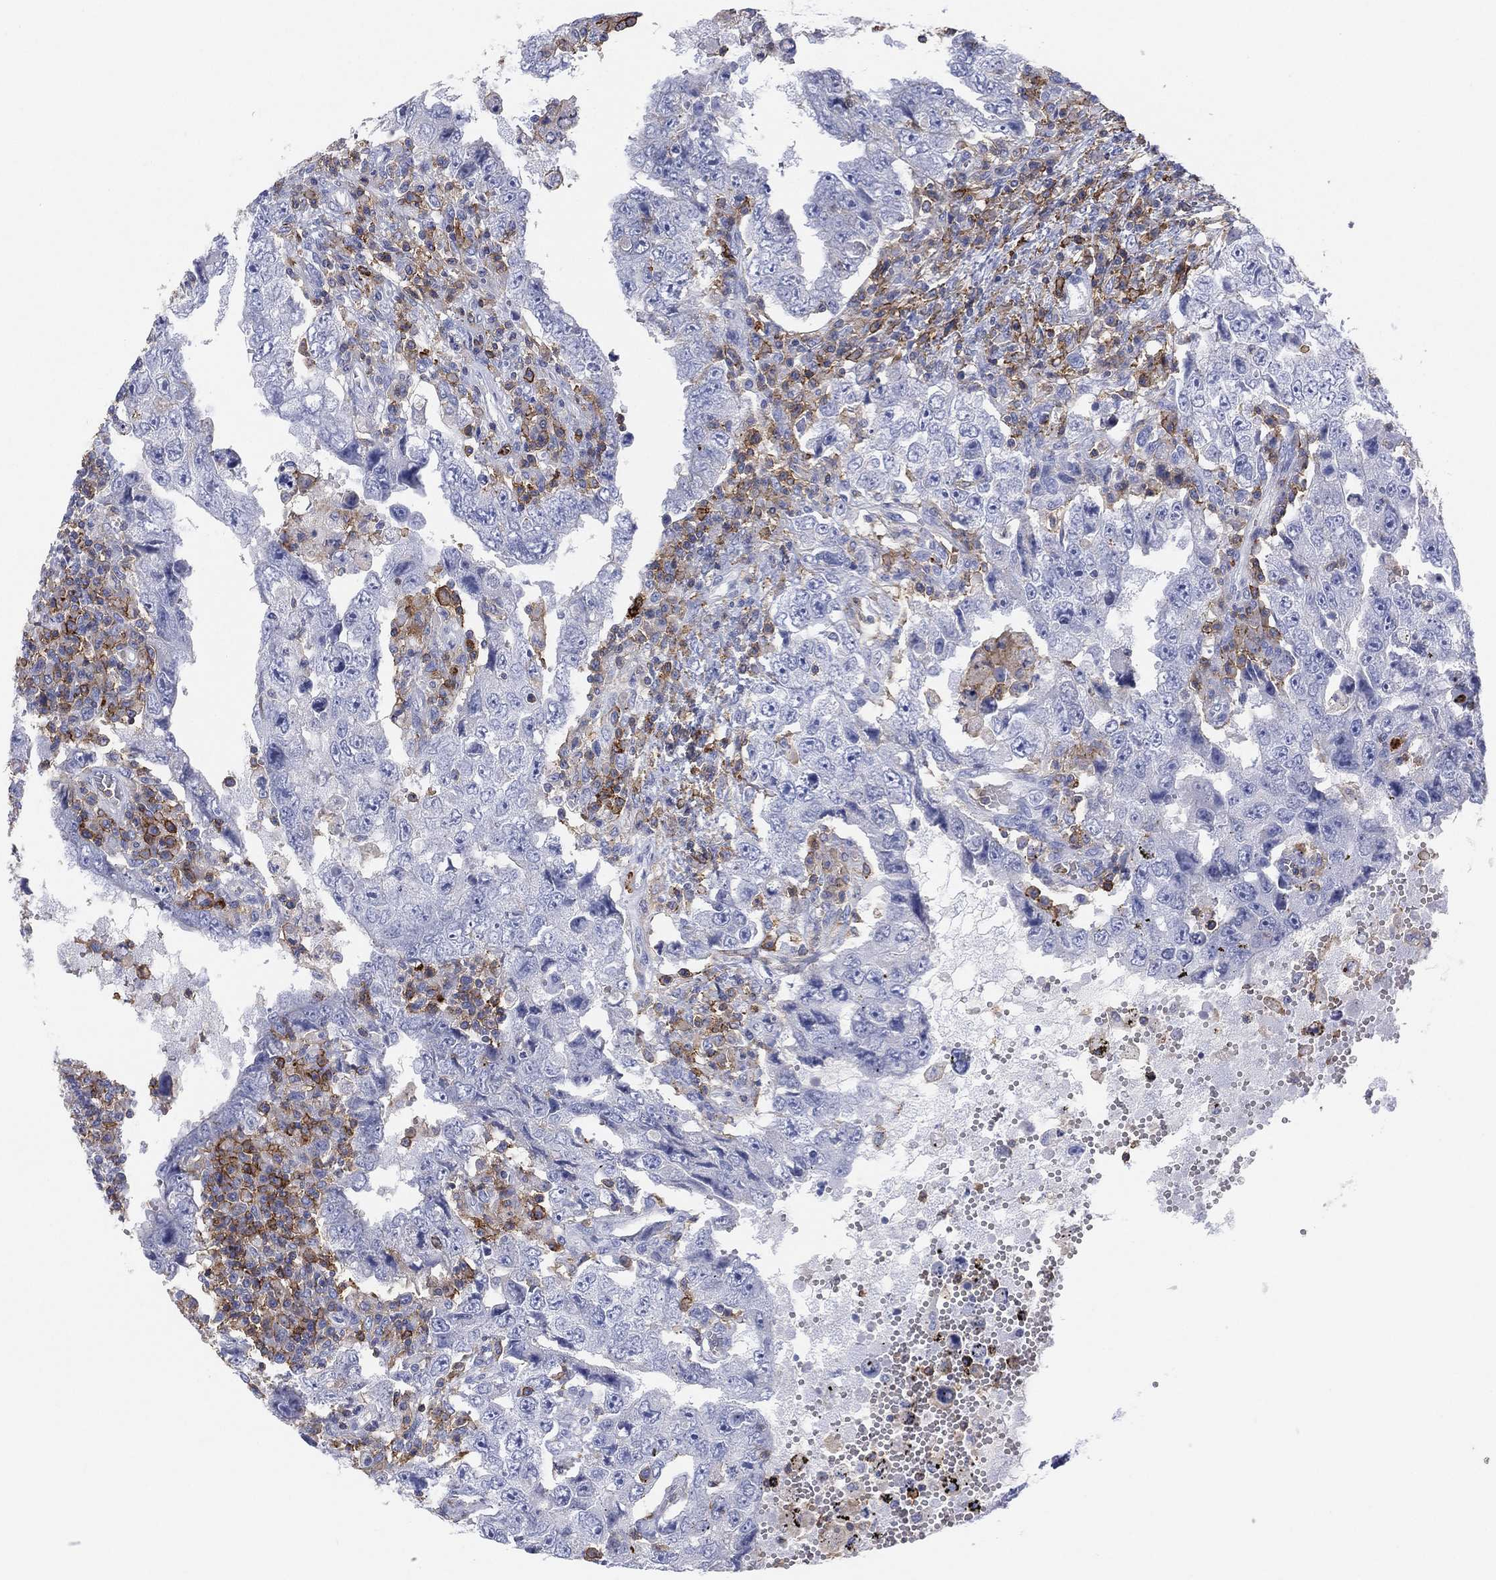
{"staining": {"intensity": "negative", "quantity": "none", "location": "none"}, "tissue": "testis cancer", "cell_type": "Tumor cells", "image_type": "cancer", "snomed": [{"axis": "morphology", "description": "Carcinoma, Embryonal, NOS"}, {"axis": "topography", "description": "Testis"}], "caption": "IHC photomicrograph of neoplastic tissue: testis cancer stained with DAB shows no significant protein staining in tumor cells.", "gene": "SELPLG", "patient": {"sex": "male", "age": 26}}